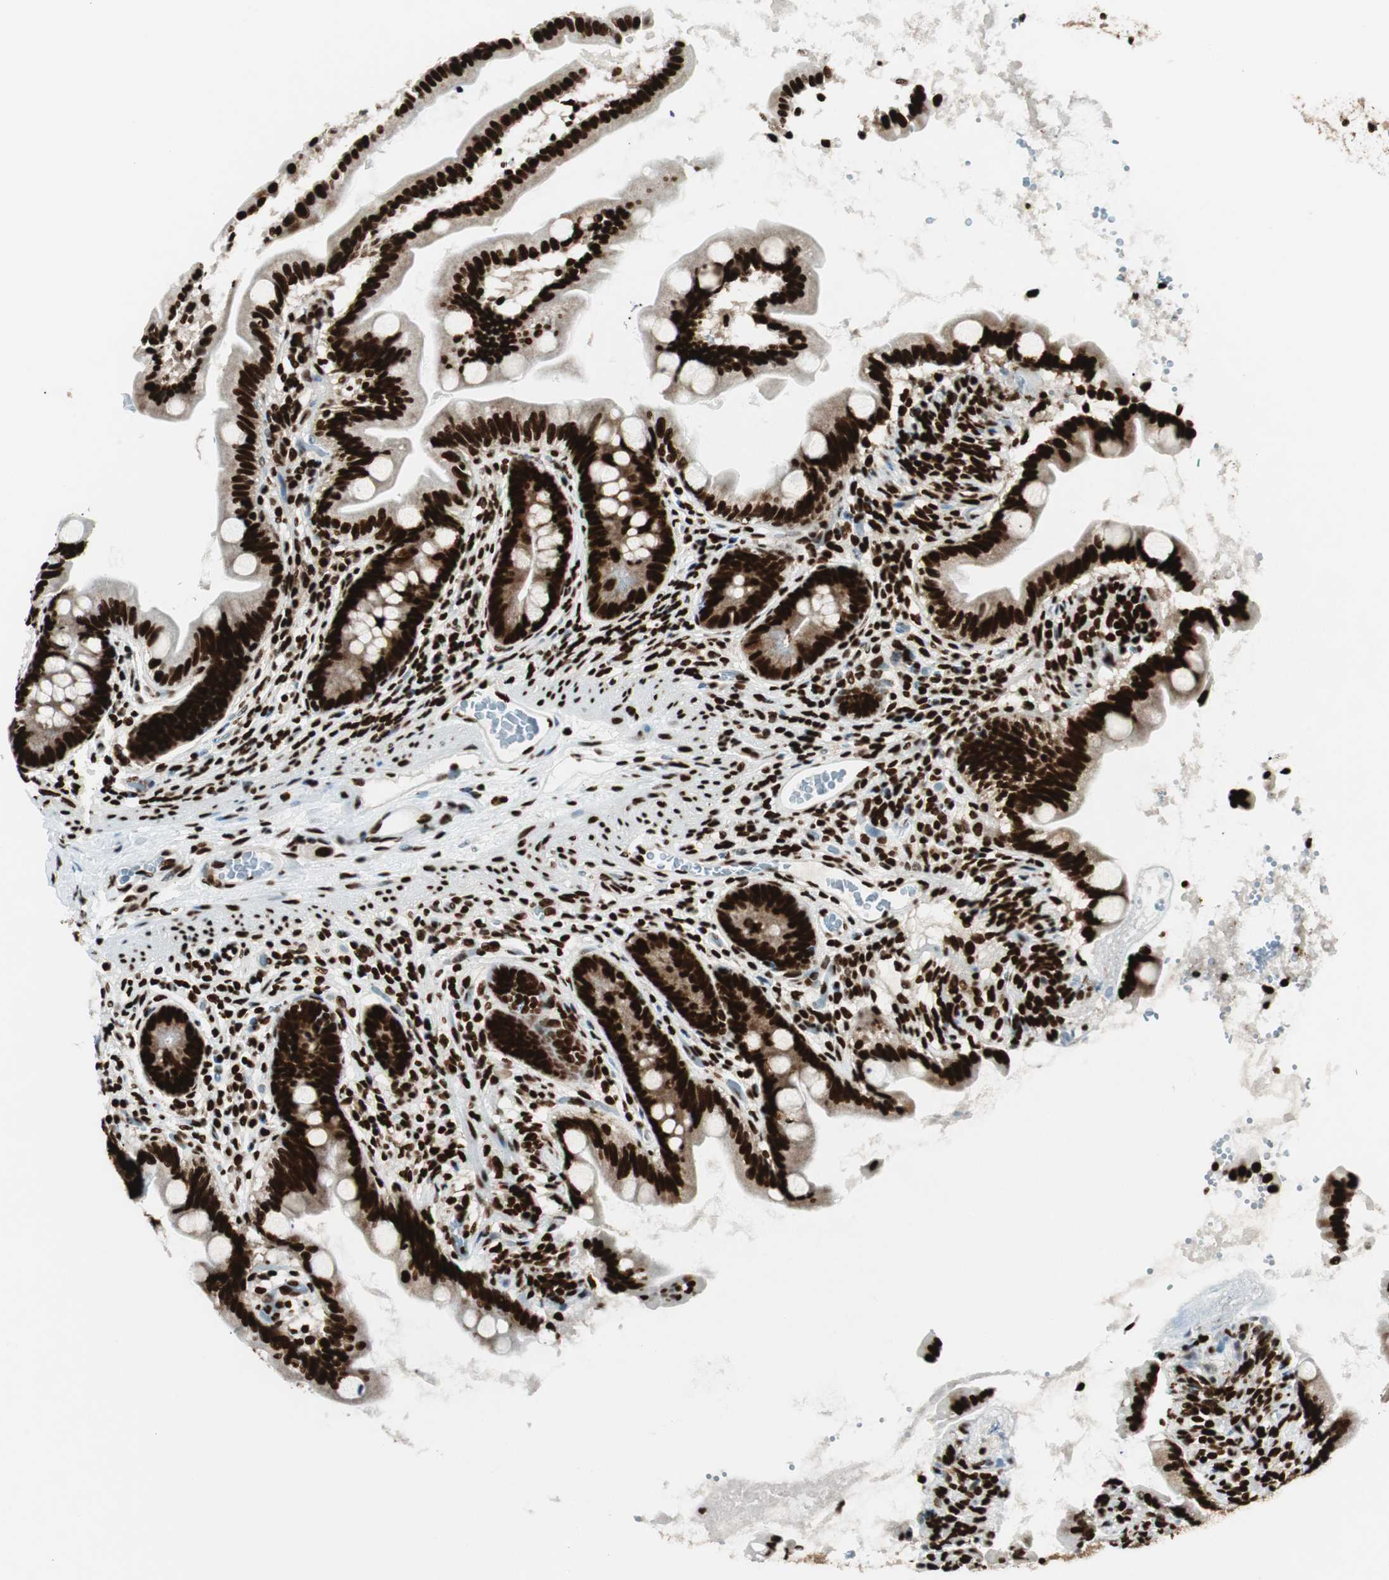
{"staining": {"intensity": "strong", "quantity": ">75%", "location": "nuclear"}, "tissue": "small intestine", "cell_type": "Glandular cells", "image_type": "normal", "snomed": [{"axis": "morphology", "description": "Normal tissue, NOS"}, {"axis": "topography", "description": "Small intestine"}], "caption": "An immunohistochemistry photomicrograph of unremarkable tissue is shown. Protein staining in brown labels strong nuclear positivity in small intestine within glandular cells. The protein is shown in brown color, while the nuclei are stained blue.", "gene": "EWSR1", "patient": {"sex": "female", "age": 56}}